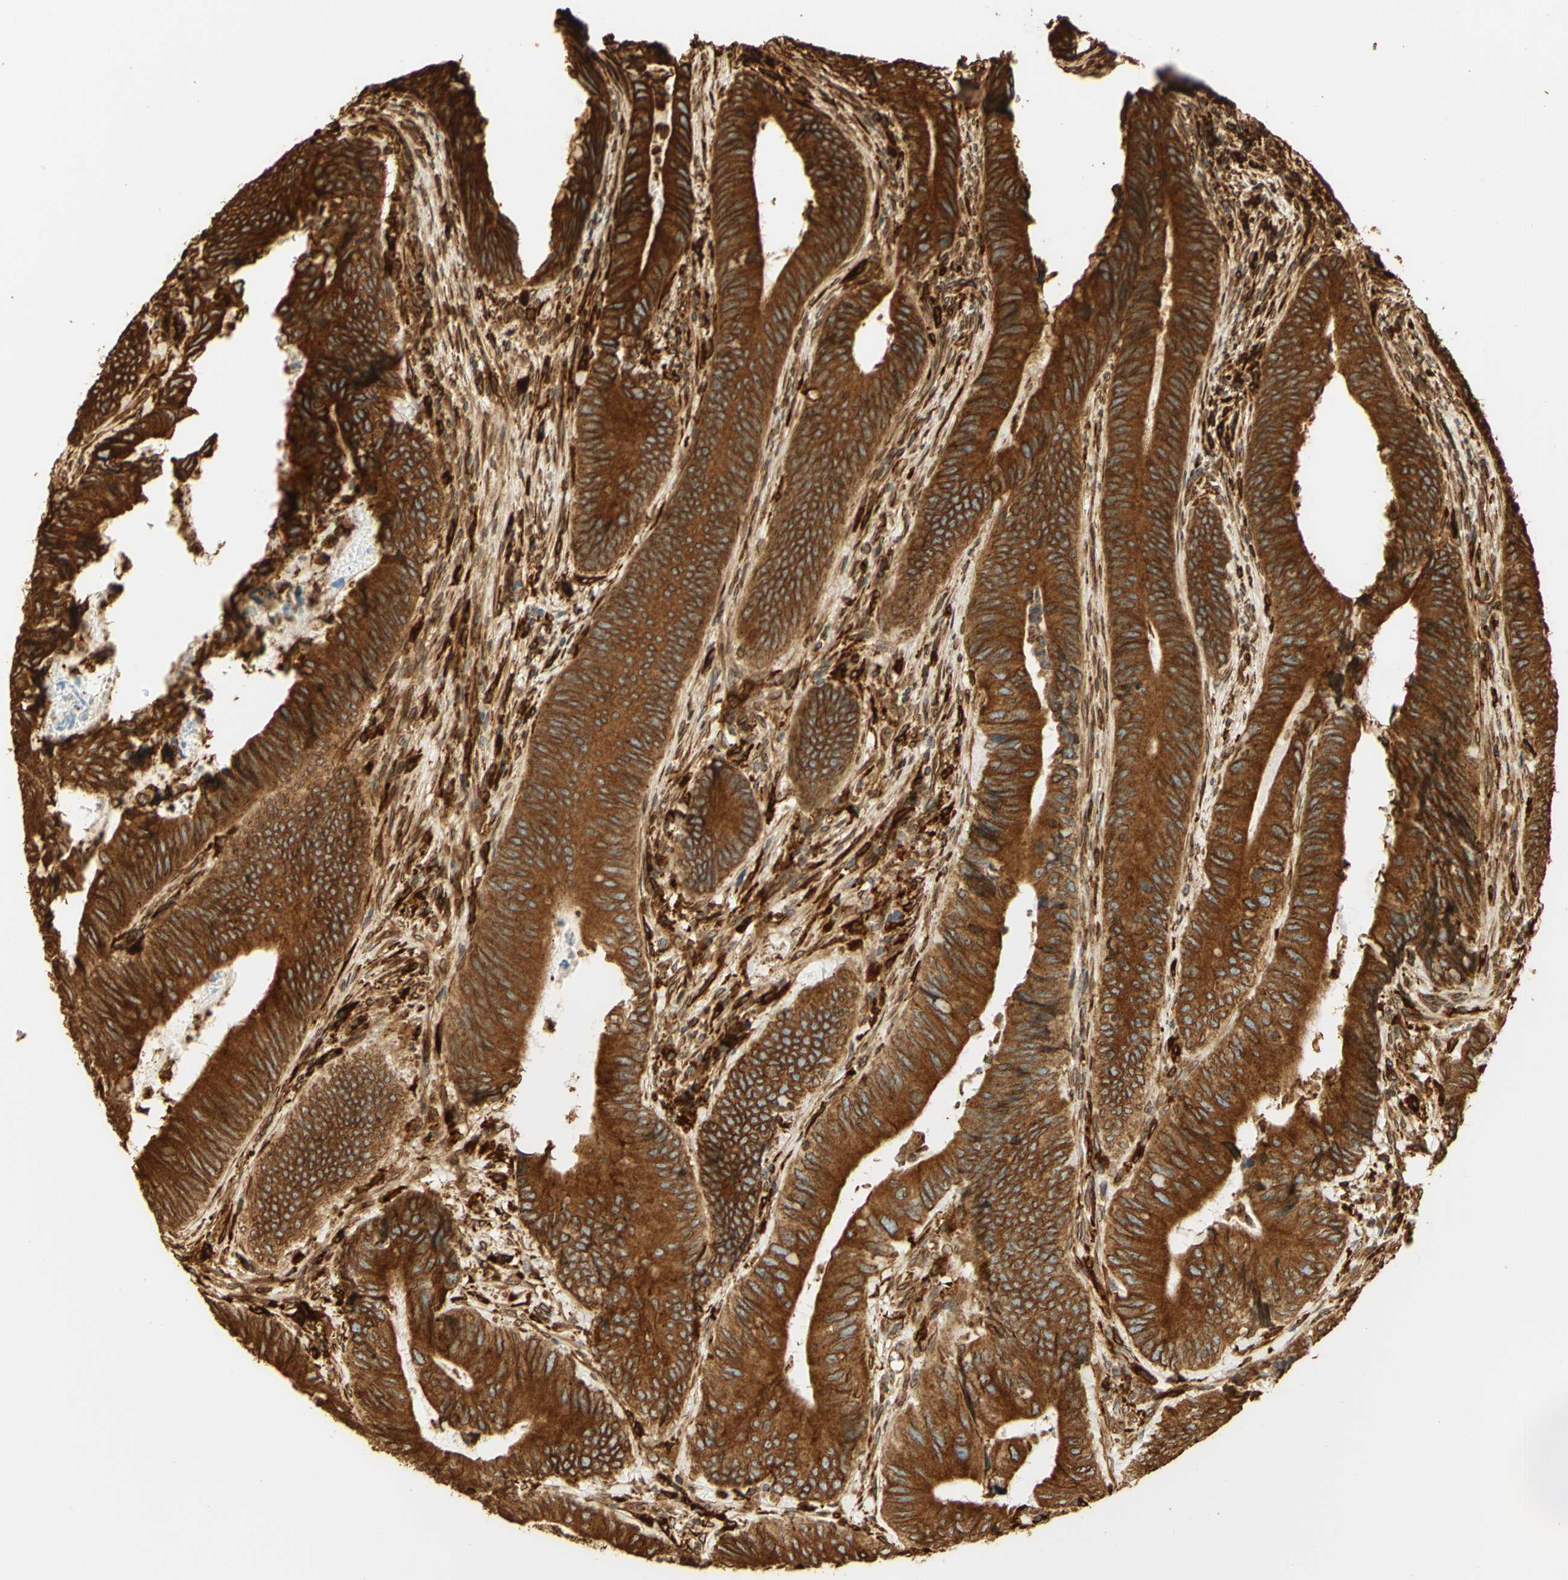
{"staining": {"intensity": "strong", "quantity": ">75%", "location": "cytoplasmic/membranous"}, "tissue": "colorectal cancer", "cell_type": "Tumor cells", "image_type": "cancer", "snomed": [{"axis": "morphology", "description": "Normal tissue, NOS"}, {"axis": "morphology", "description": "Adenocarcinoma, NOS"}, {"axis": "topography", "description": "Colon"}], "caption": "A histopathology image showing strong cytoplasmic/membranous expression in about >75% of tumor cells in colorectal adenocarcinoma, as visualized by brown immunohistochemical staining.", "gene": "CANX", "patient": {"sex": "male", "age": 56}}